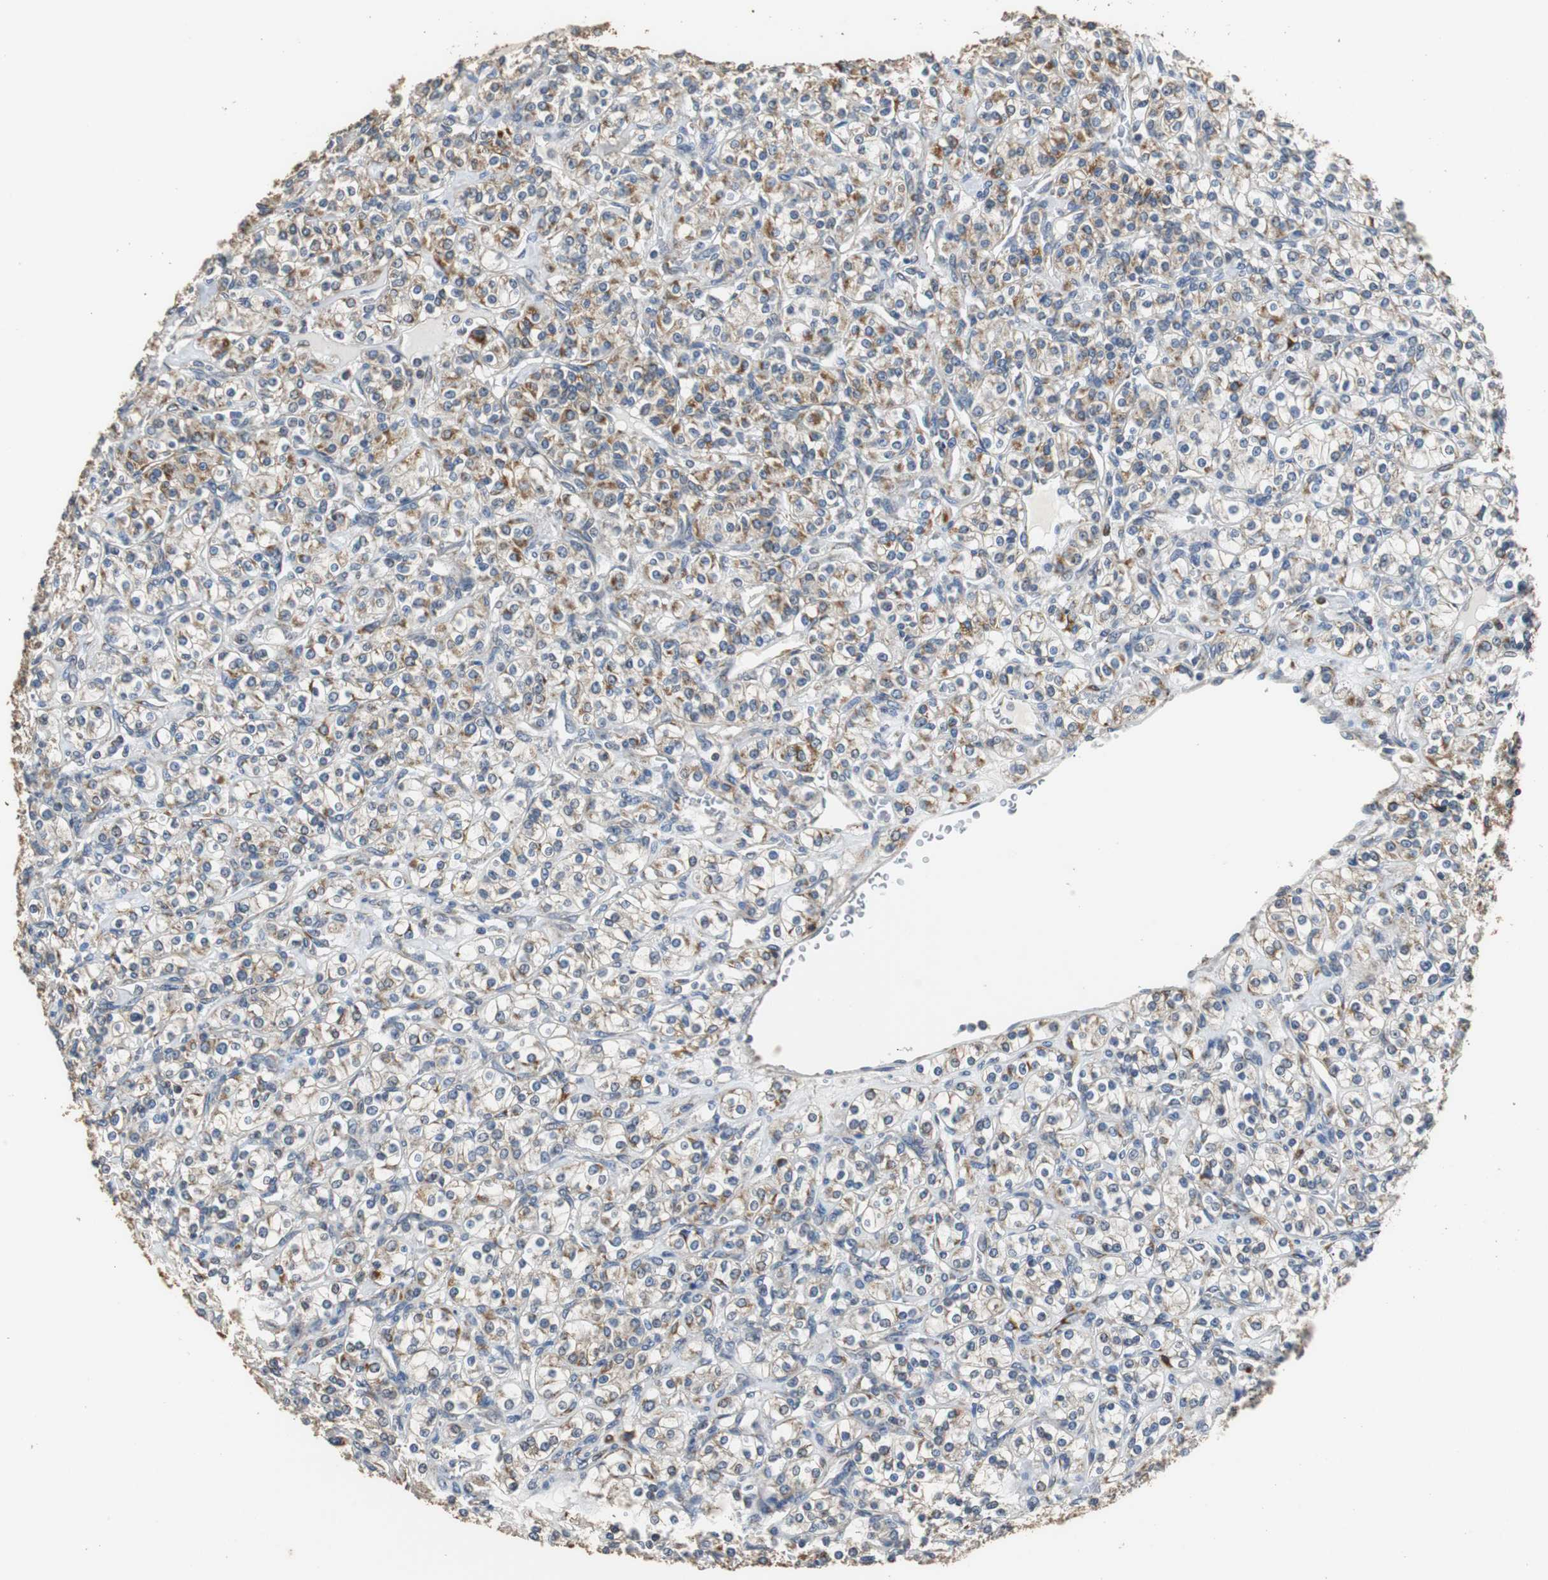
{"staining": {"intensity": "moderate", "quantity": "<25%", "location": "cytoplasmic/membranous"}, "tissue": "renal cancer", "cell_type": "Tumor cells", "image_type": "cancer", "snomed": [{"axis": "morphology", "description": "Adenocarcinoma, NOS"}, {"axis": "topography", "description": "Kidney"}], "caption": "Immunohistochemistry (IHC) of adenocarcinoma (renal) displays low levels of moderate cytoplasmic/membranous positivity in approximately <25% of tumor cells.", "gene": "HMGCL", "patient": {"sex": "male", "age": 77}}